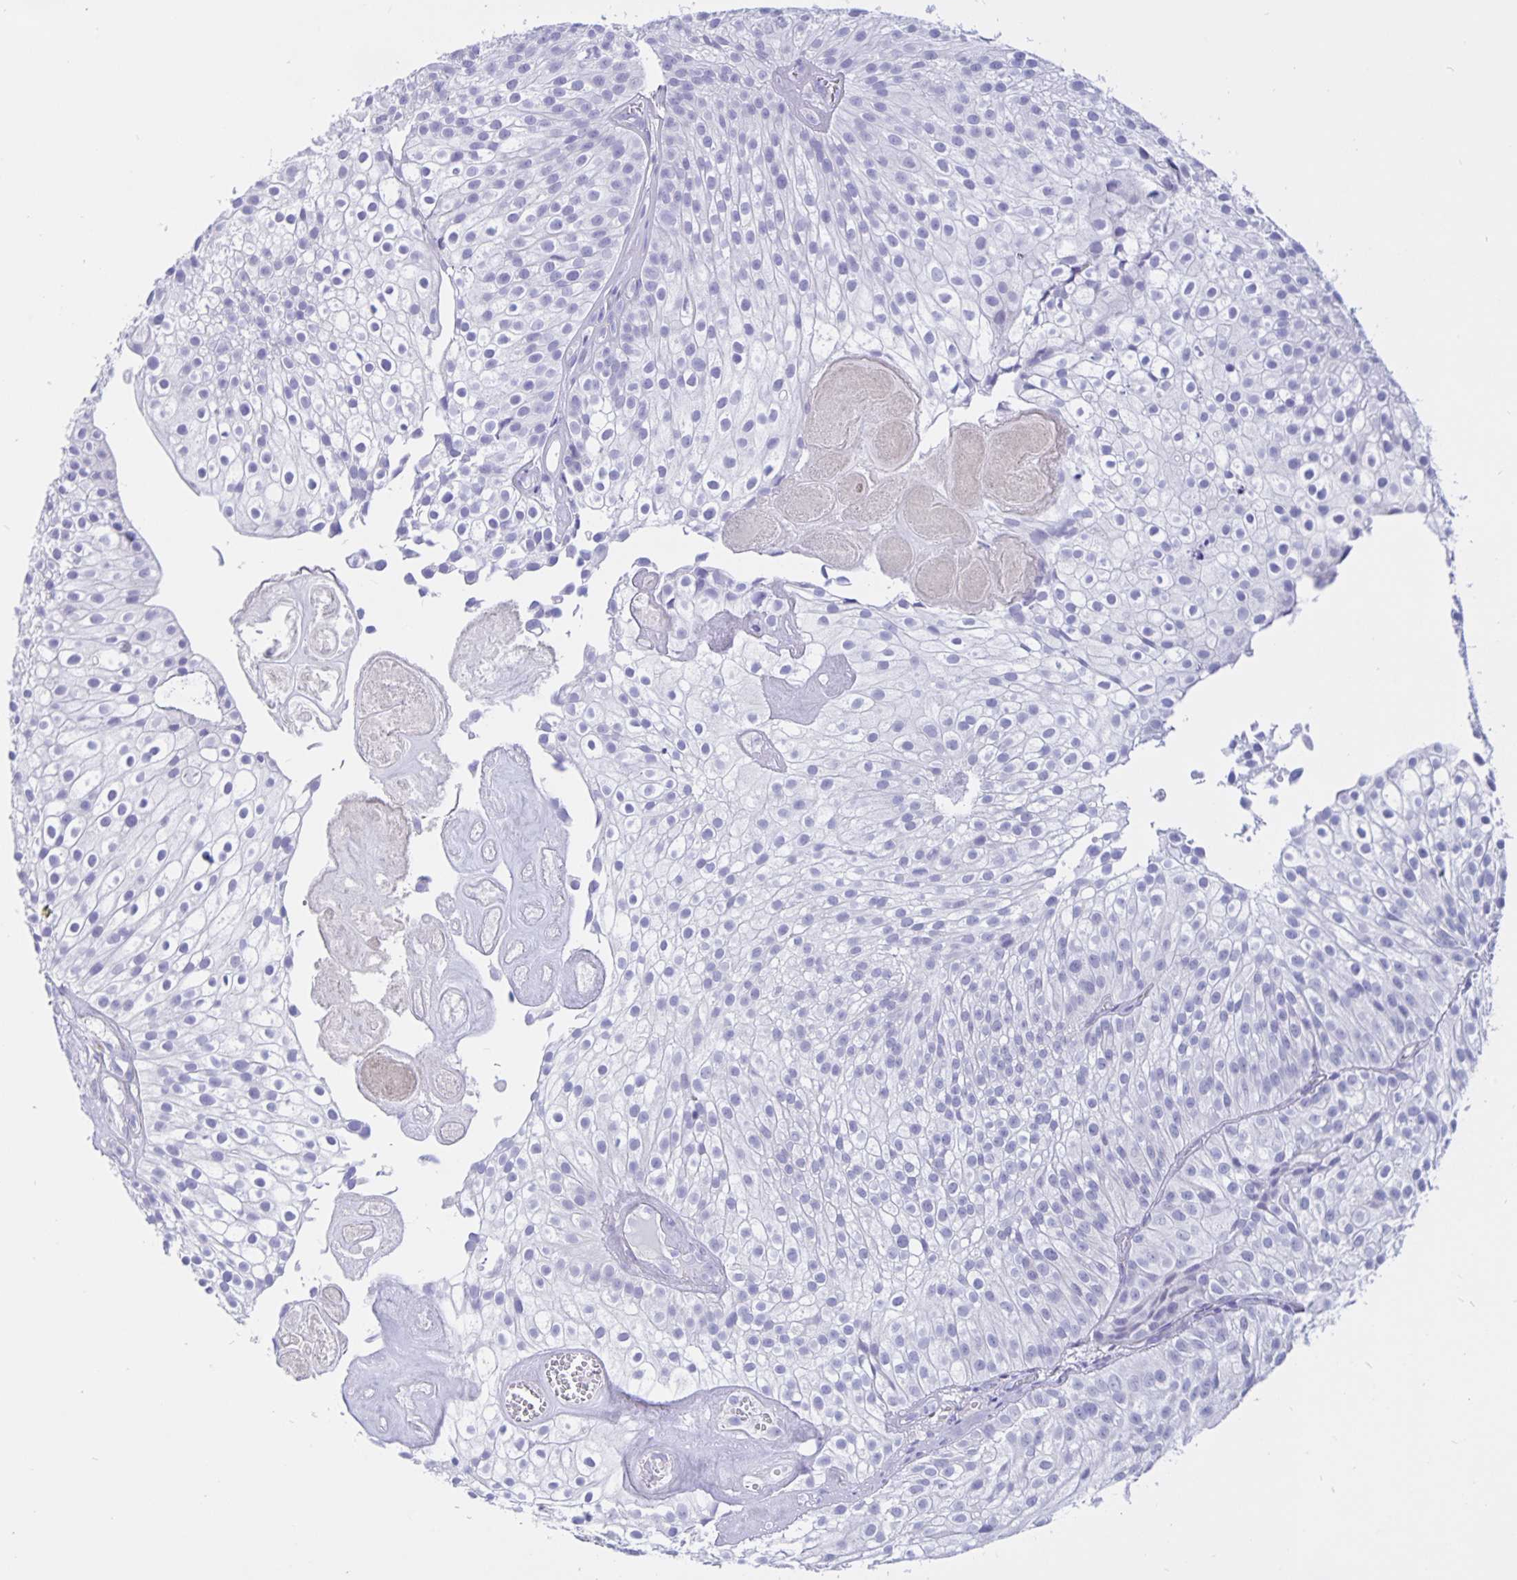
{"staining": {"intensity": "negative", "quantity": "none", "location": "none"}, "tissue": "urothelial cancer", "cell_type": "Tumor cells", "image_type": "cancer", "snomed": [{"axis": "morphology", "description": "Urothelial carcinoma, Low grade"}, {"axis": "topography", "description": "Urinary bladder"}], "caption": "Tumor cells are negative for protein expression in human urothelial carcinoma (low-grade). The staining is performed using DAB (3,3'-diaminobenzidine) brown chromogen with nuclei counter-stained in using hematoxylin.", "gene": "ERMN", "patient": {"sex": "male", "age": 70}}